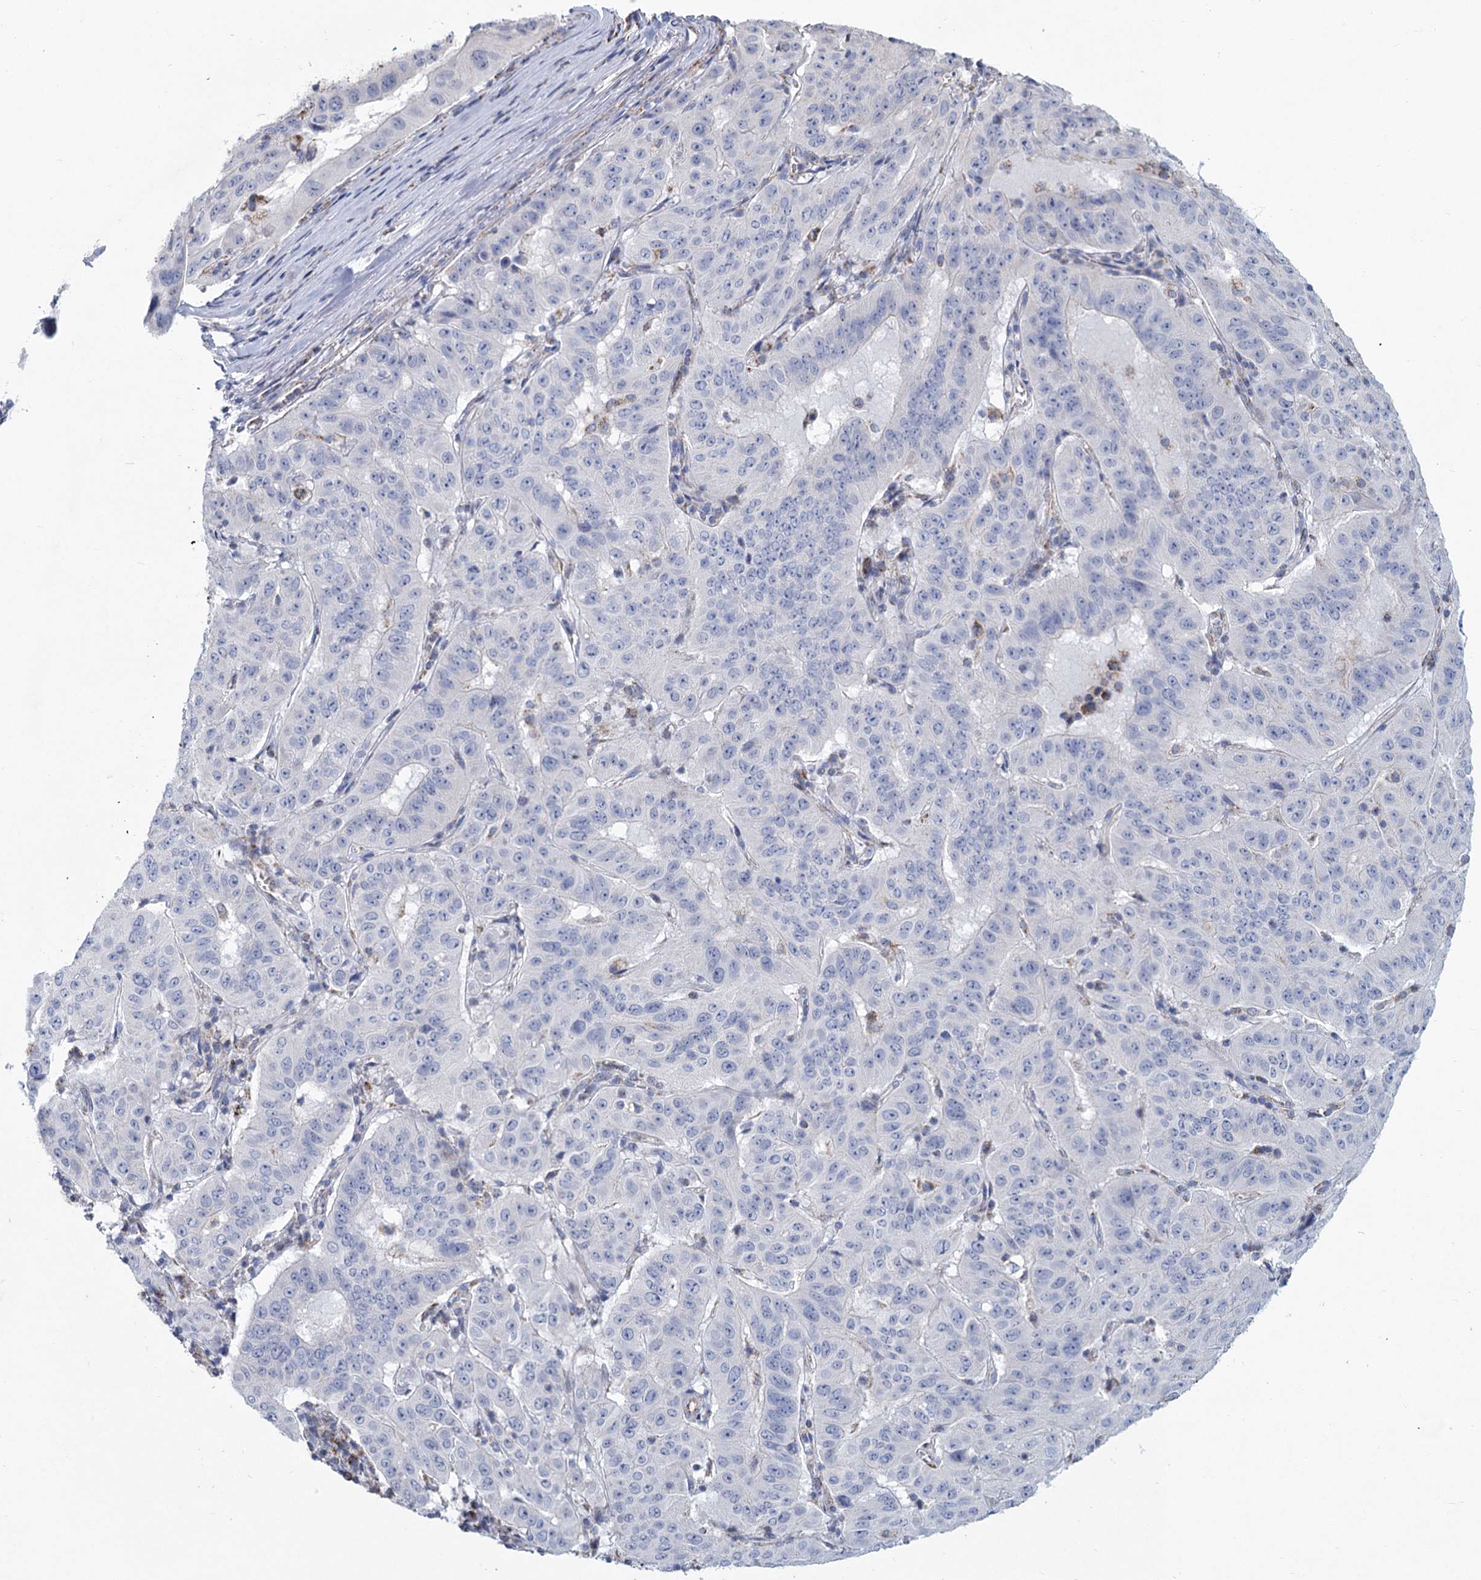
{"staining": {"intensity": "negative", "quantity": "none", "location": "none"}, "tissue": "pancreatic cancer", "cell_type": "Tumor cells", "image_type": "cancer", "snomed": [{"axis": "morphology", "description": "Adenocarcinoma, NOS"}, {"axis": "topography", "description": "Pancreas"}], "caption": "A histopathology image of pancreatic cancer stained for a protein exhibits no brown staining in tumor cells.", "gene": "NDUFC2", "patient": {"sex": "male", "age": 63}}